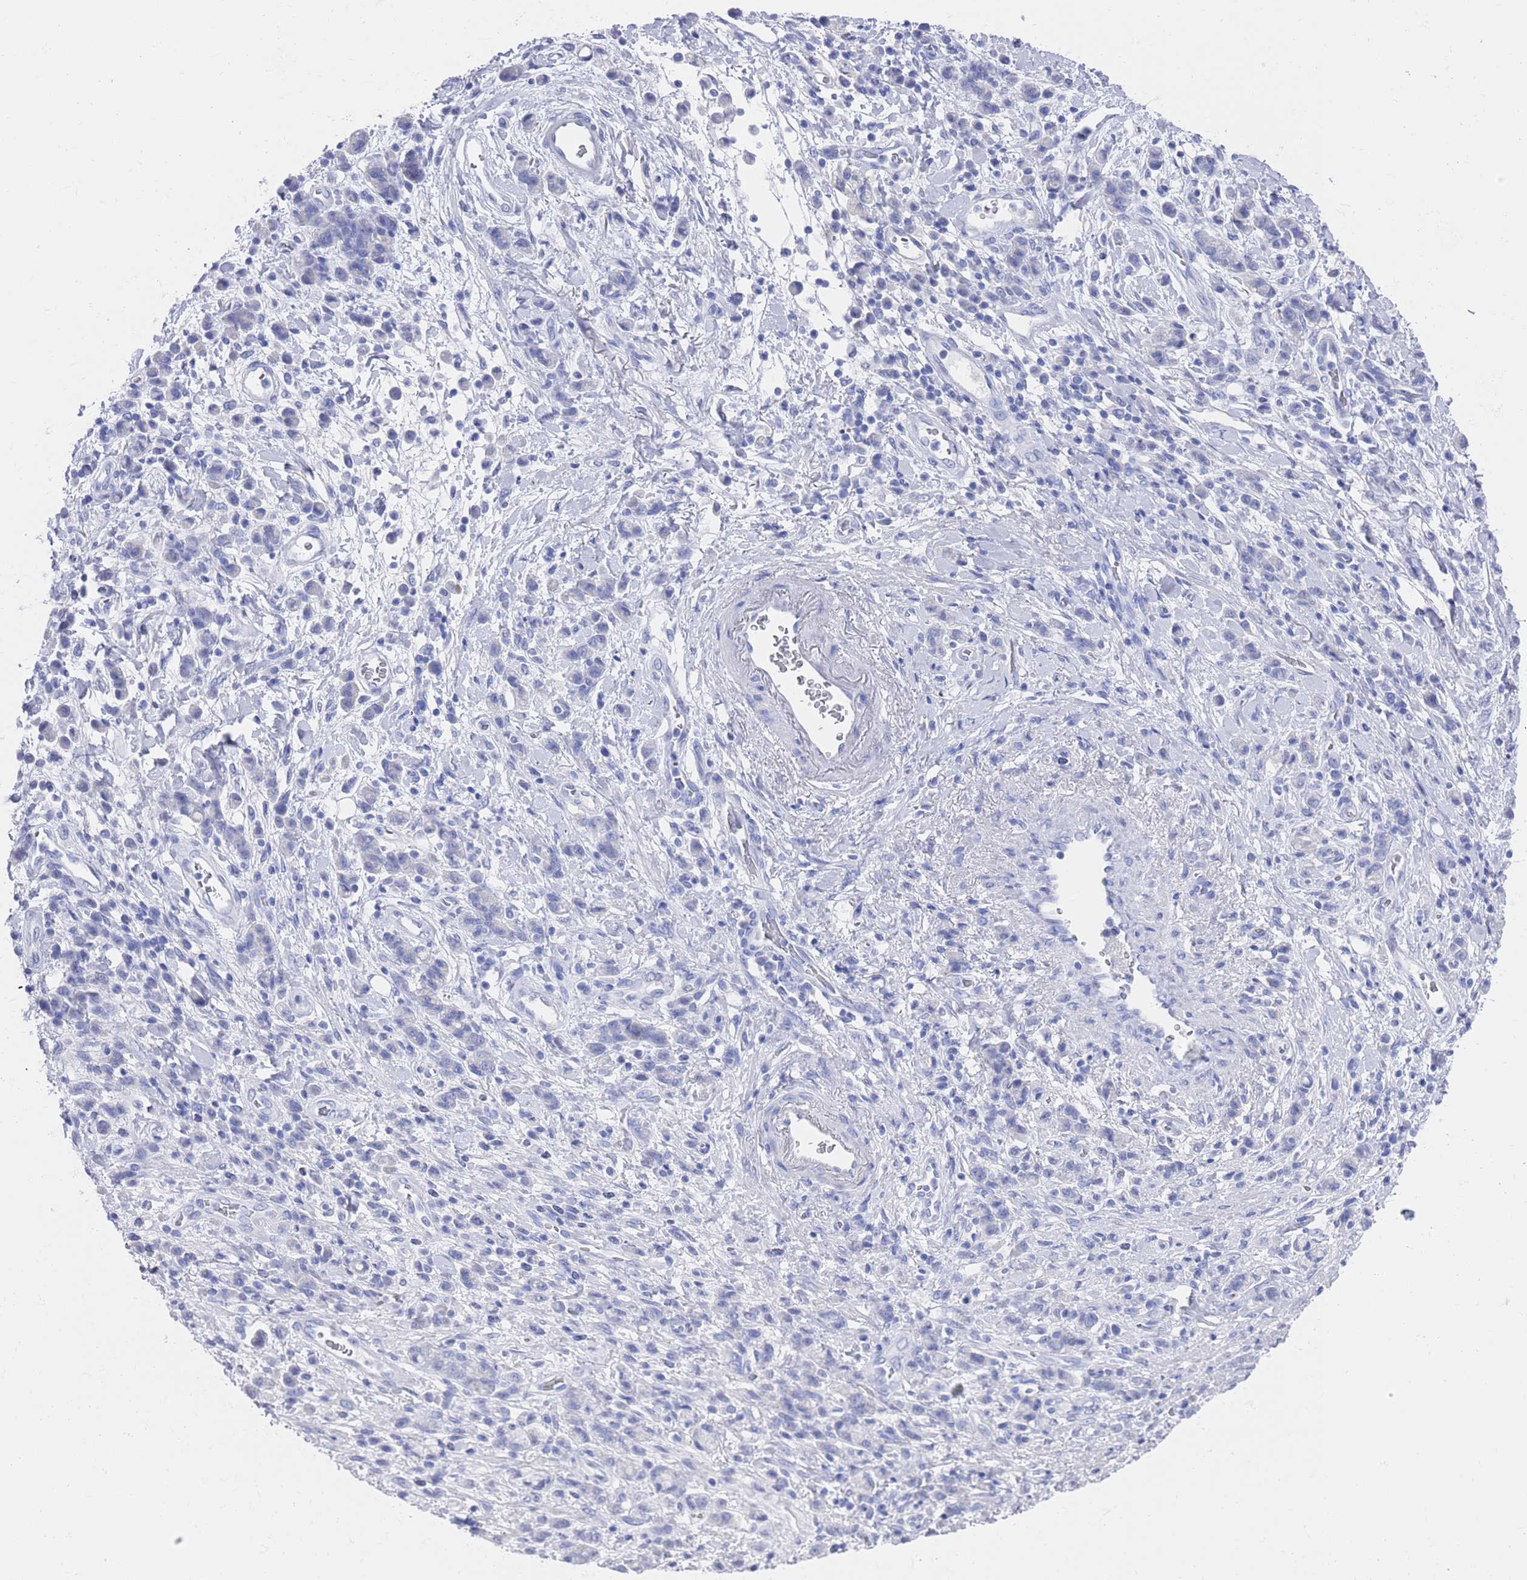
{"staining": {"intensity": "negative", "quantity": "none", "location": "none"}, "tissue": "stomach cancer", "cell_type": "Tumor cells", "image_type": "cancer", "snomed": [{"axis": "morphology", "description": "Adenocarcinoma, NOS"}, {"axis": "topography", "description": "Stomach"}], "caption": "Tumor cells are negative for protein expression in human stomach adenocarcinoma.", "gene": "MTMR2", "patient": {"sex": "male", "age": 77}}